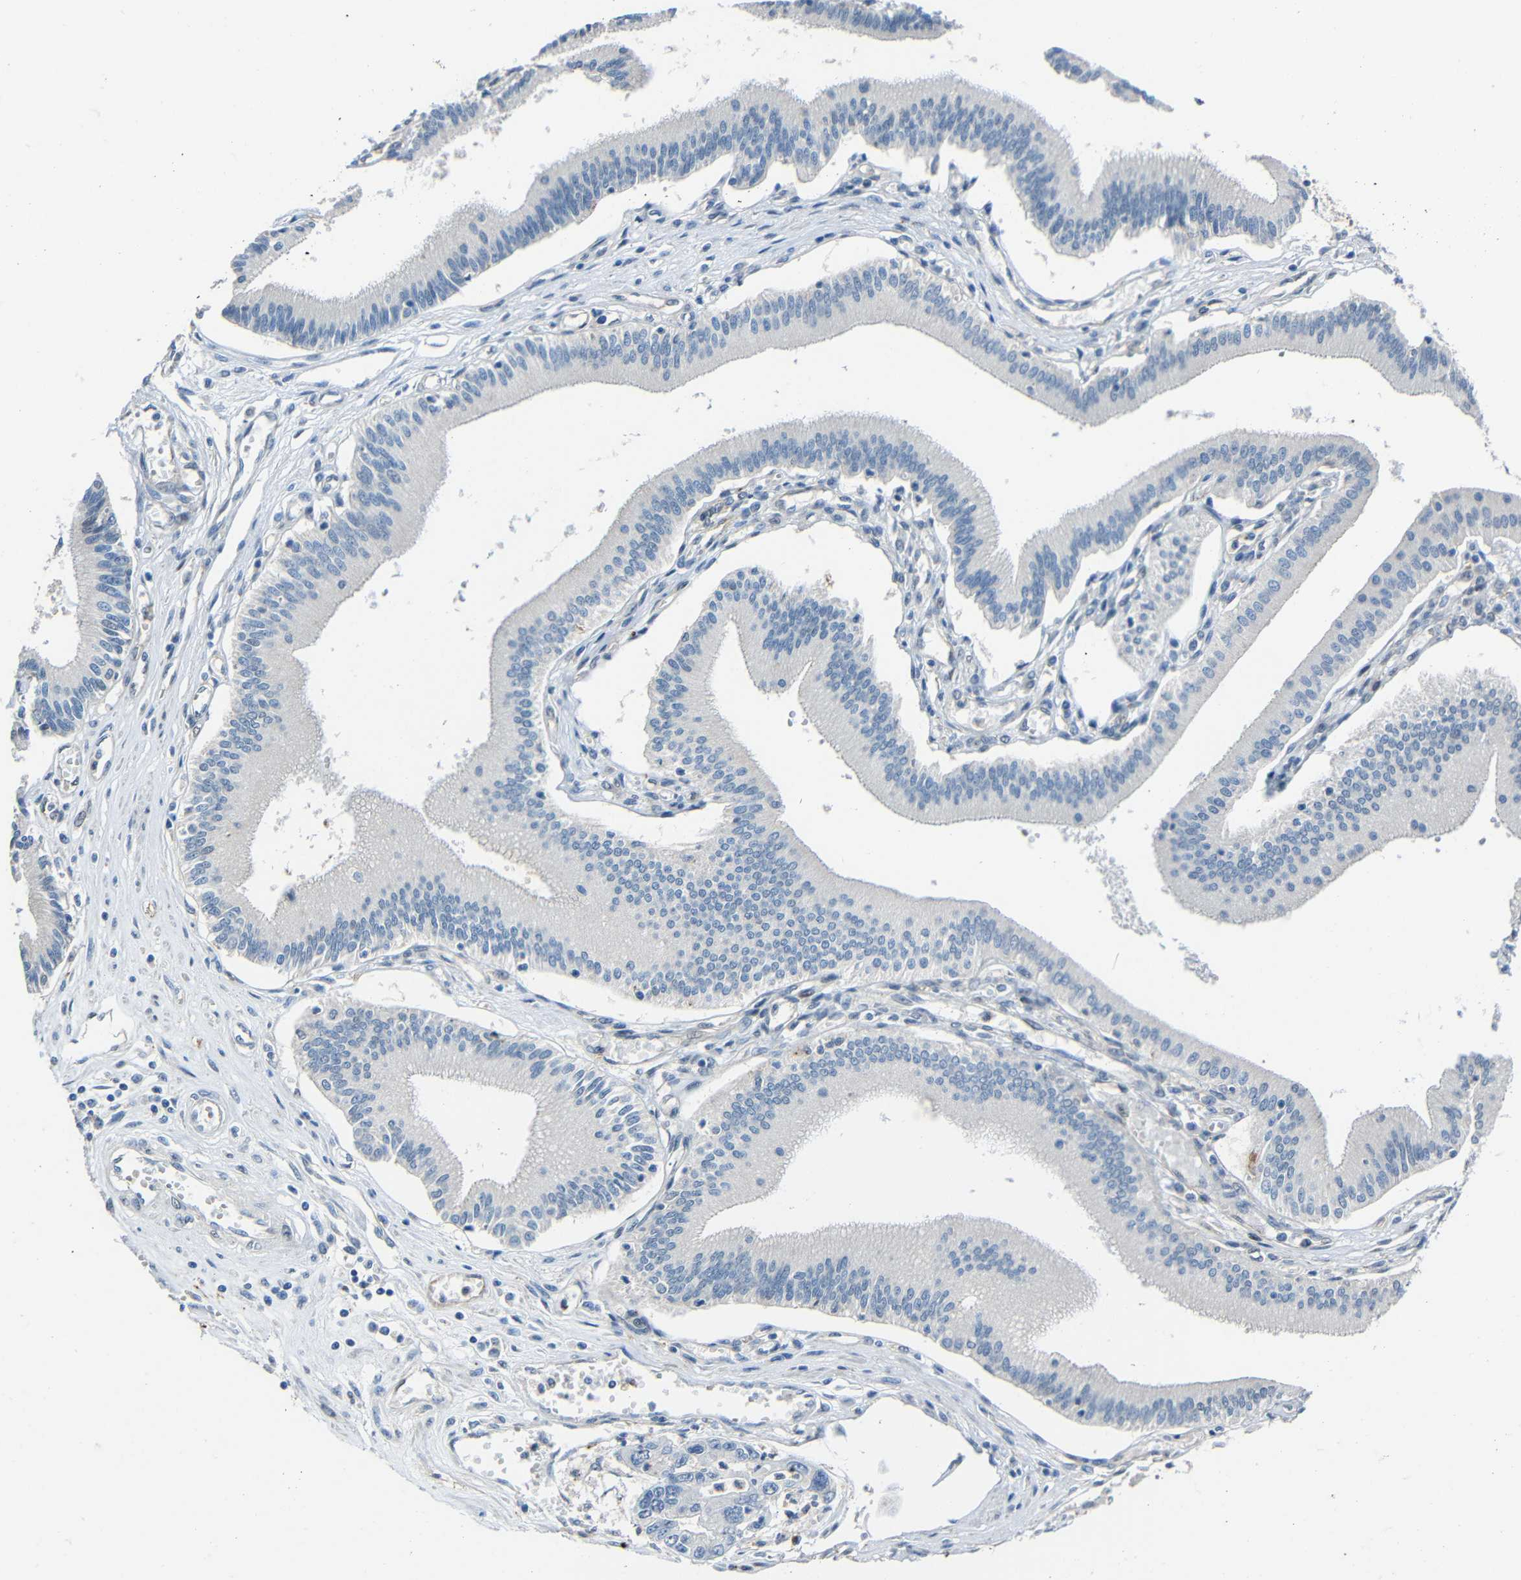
{"staining": {"intensity": "negative", "quantity": "none", "location": "none"}, "tissue": "pancreatic cancer", "cell_type": "Tumor cells", "image_type": "cancer", "snomed": [{"axis": "morphology", "description": "Adenocarcinoma, NOS"}, {"axis": "topography", "description": "Pancreas"}], "caption": "Tumor cells are negative for brown protein staining in pancreatic cancer (adenocarcinoma).", "gene": "DNAJC5", "patient": {"sex": "male", "age": 56}}